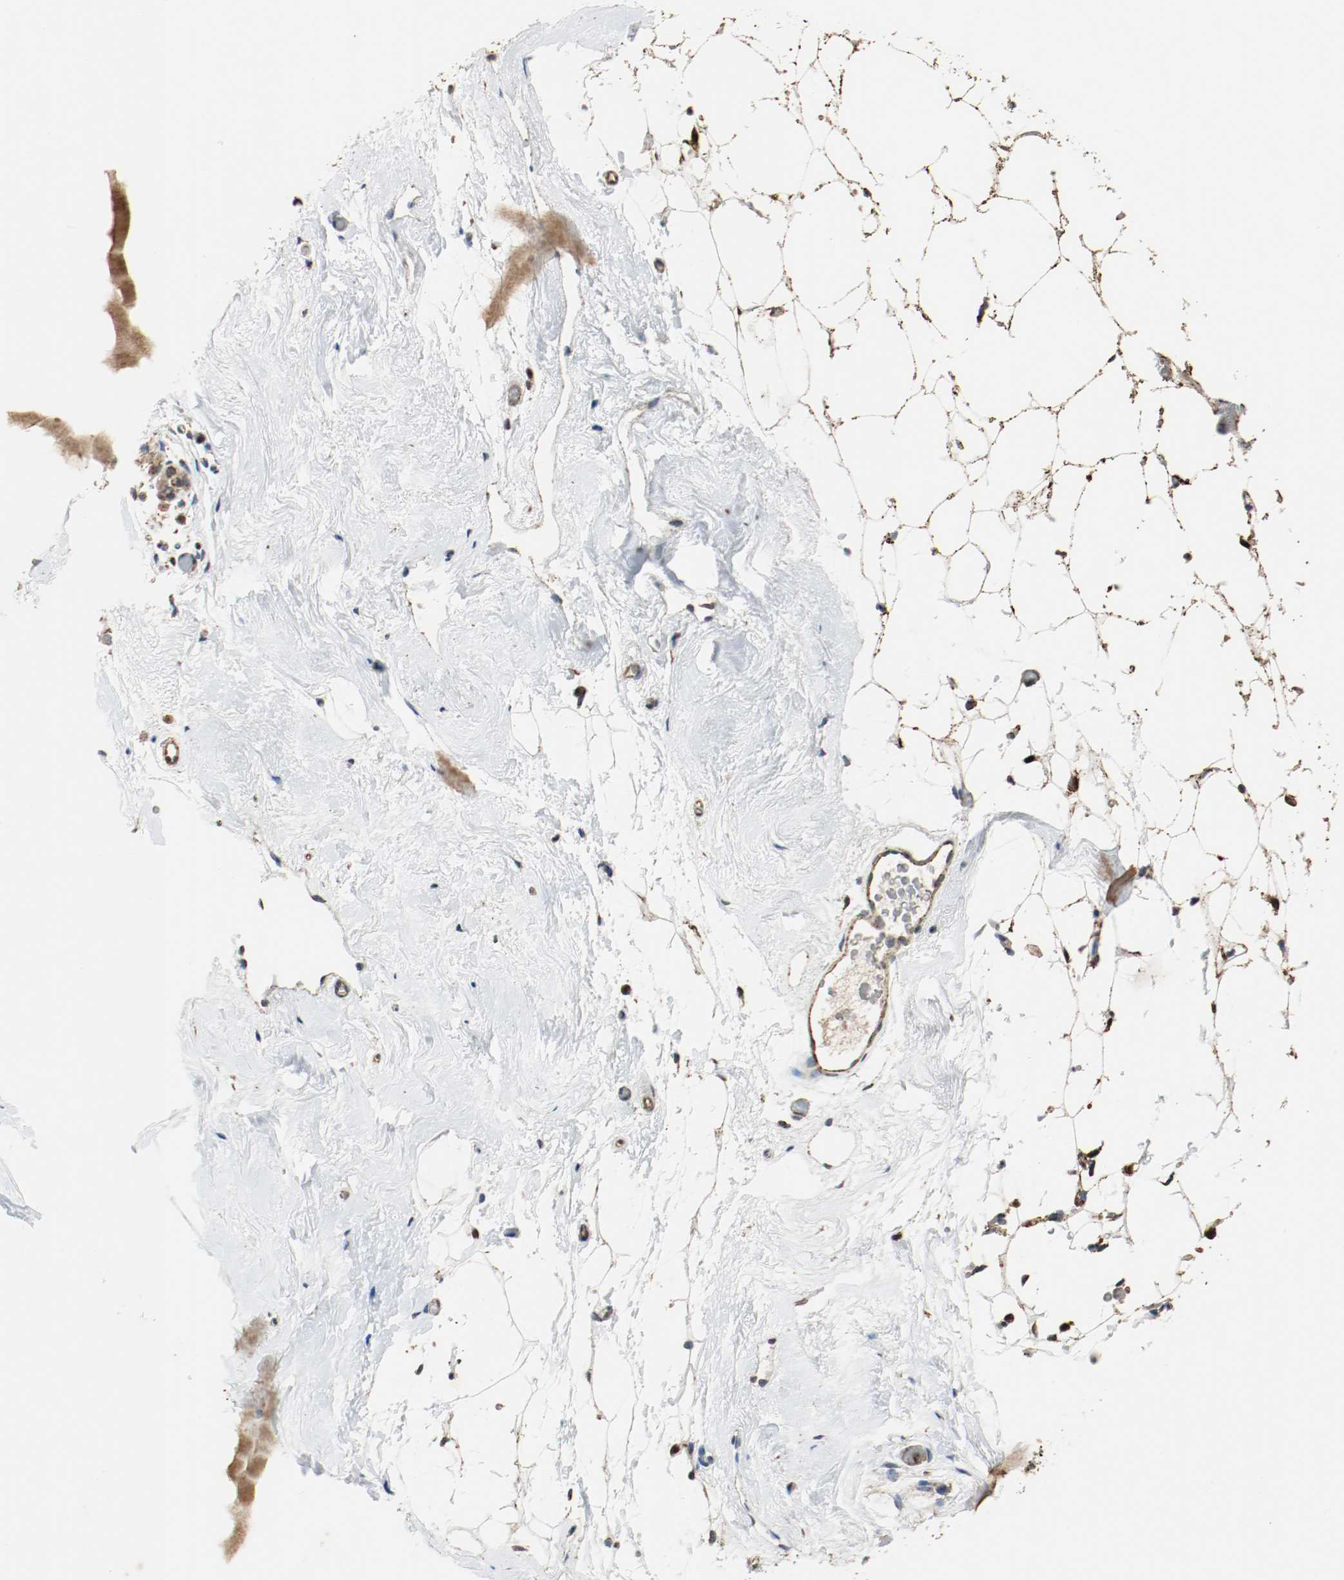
{"staining": {"intensity": "moderate", "quantity": ">75%", "location": "cytoplasmic/membranous"}, "tissue": "breast", "cell_type": "Adipocytes", "image_type": "normal", "snomed": [{"axis": "morphology", "description": "Normal tissue, NOS"}, {"axis": "topography", "description": "Breast"}], "caption": "This is an image of IHC staining of benign breast, which shows moderate staining in the cytoplasmic/membranous of adipocytes.", "gene": "ALDH4A1", "patient": {"sex": "female", "age": 75}}